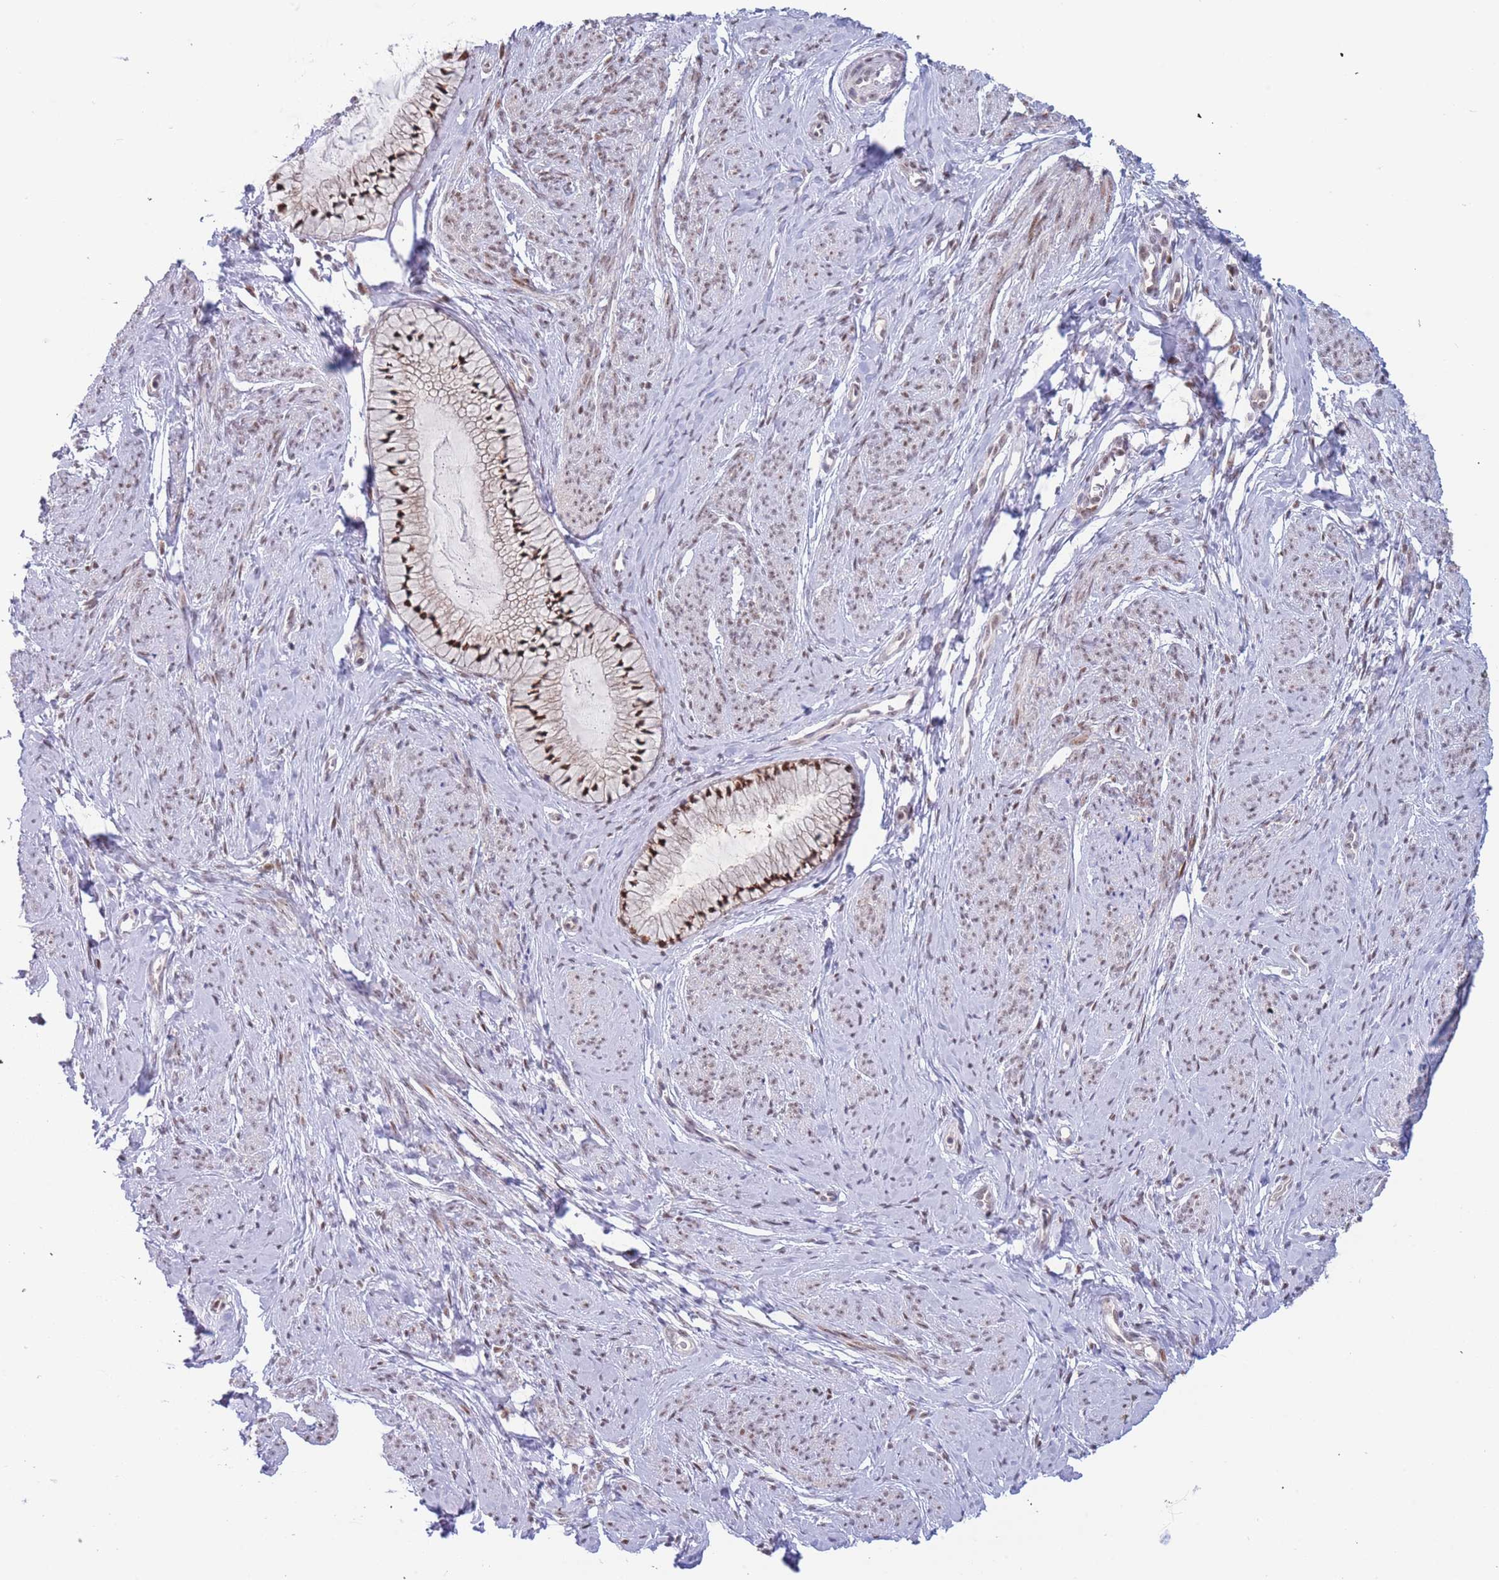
{"staining": {"intensity": "strong", "quantity": ">75%", "location": "cytoplasmic/membranous,nuclear"}, "tissue": "cervix", "cell_type": "Glandular cells", "image_type": "normal", "snomed": [{"axis": "morphology", "description": "Normal tissue, NOS"}, {"axis": "topography", "description": "Cervix"}], "caption": "A brown stain highlights strong cytoplasmic/membranous,nuclear expression of a protein in glandular cells of unremarkable human cervix. The protein is shown in brown color, while the nuclei are stained blue.", "gene": "DEAF1", "patient": {"sex": "female", "age": 42}}